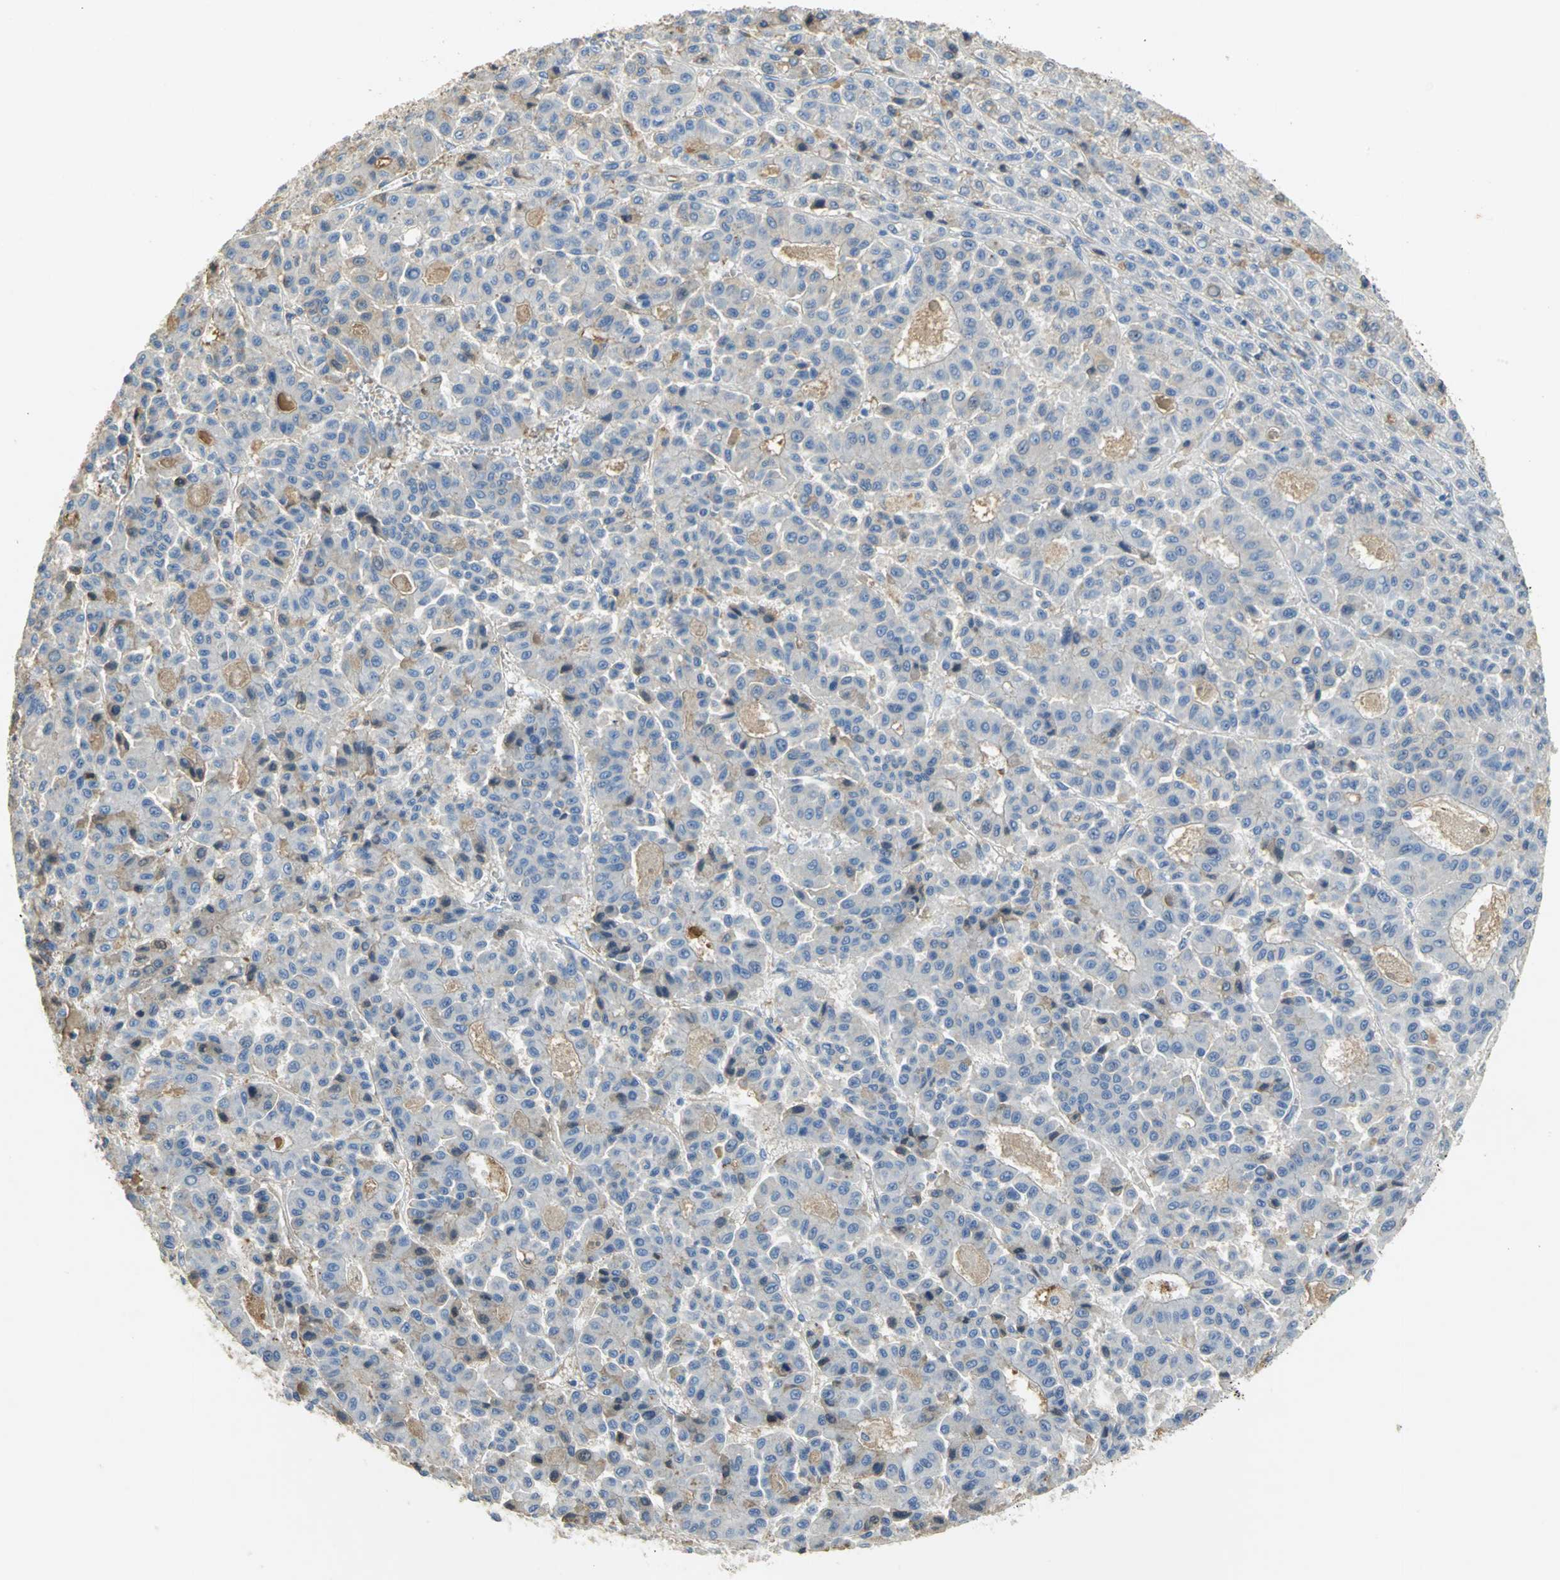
{"staining": {"intensity": "moderate", "quantity": "25%-75%", "location": "cytoplasmic/membranous"}, "tissue": "liver cancer", "cell_type": "Tumor cells", "image_type": "cancer", "snomed": [{"axis": "morphology", "description": "Carcinoma, Hepatocellular, NOS"}, {"axis": "topography", "description": "Liver"}], "caption": "Protein staining shows moderate cytoplasmic/membranous staining in approximately 25%-75% of tumor cells in liver cancer. Using DAB (3,3'-diaminobenzidine) (brown) and hematoxylin (blue) stains, captured at high magnification using brightfield microscopy.", "gene": "GYG2", "patient": {"sex": "male", "age": 70}}